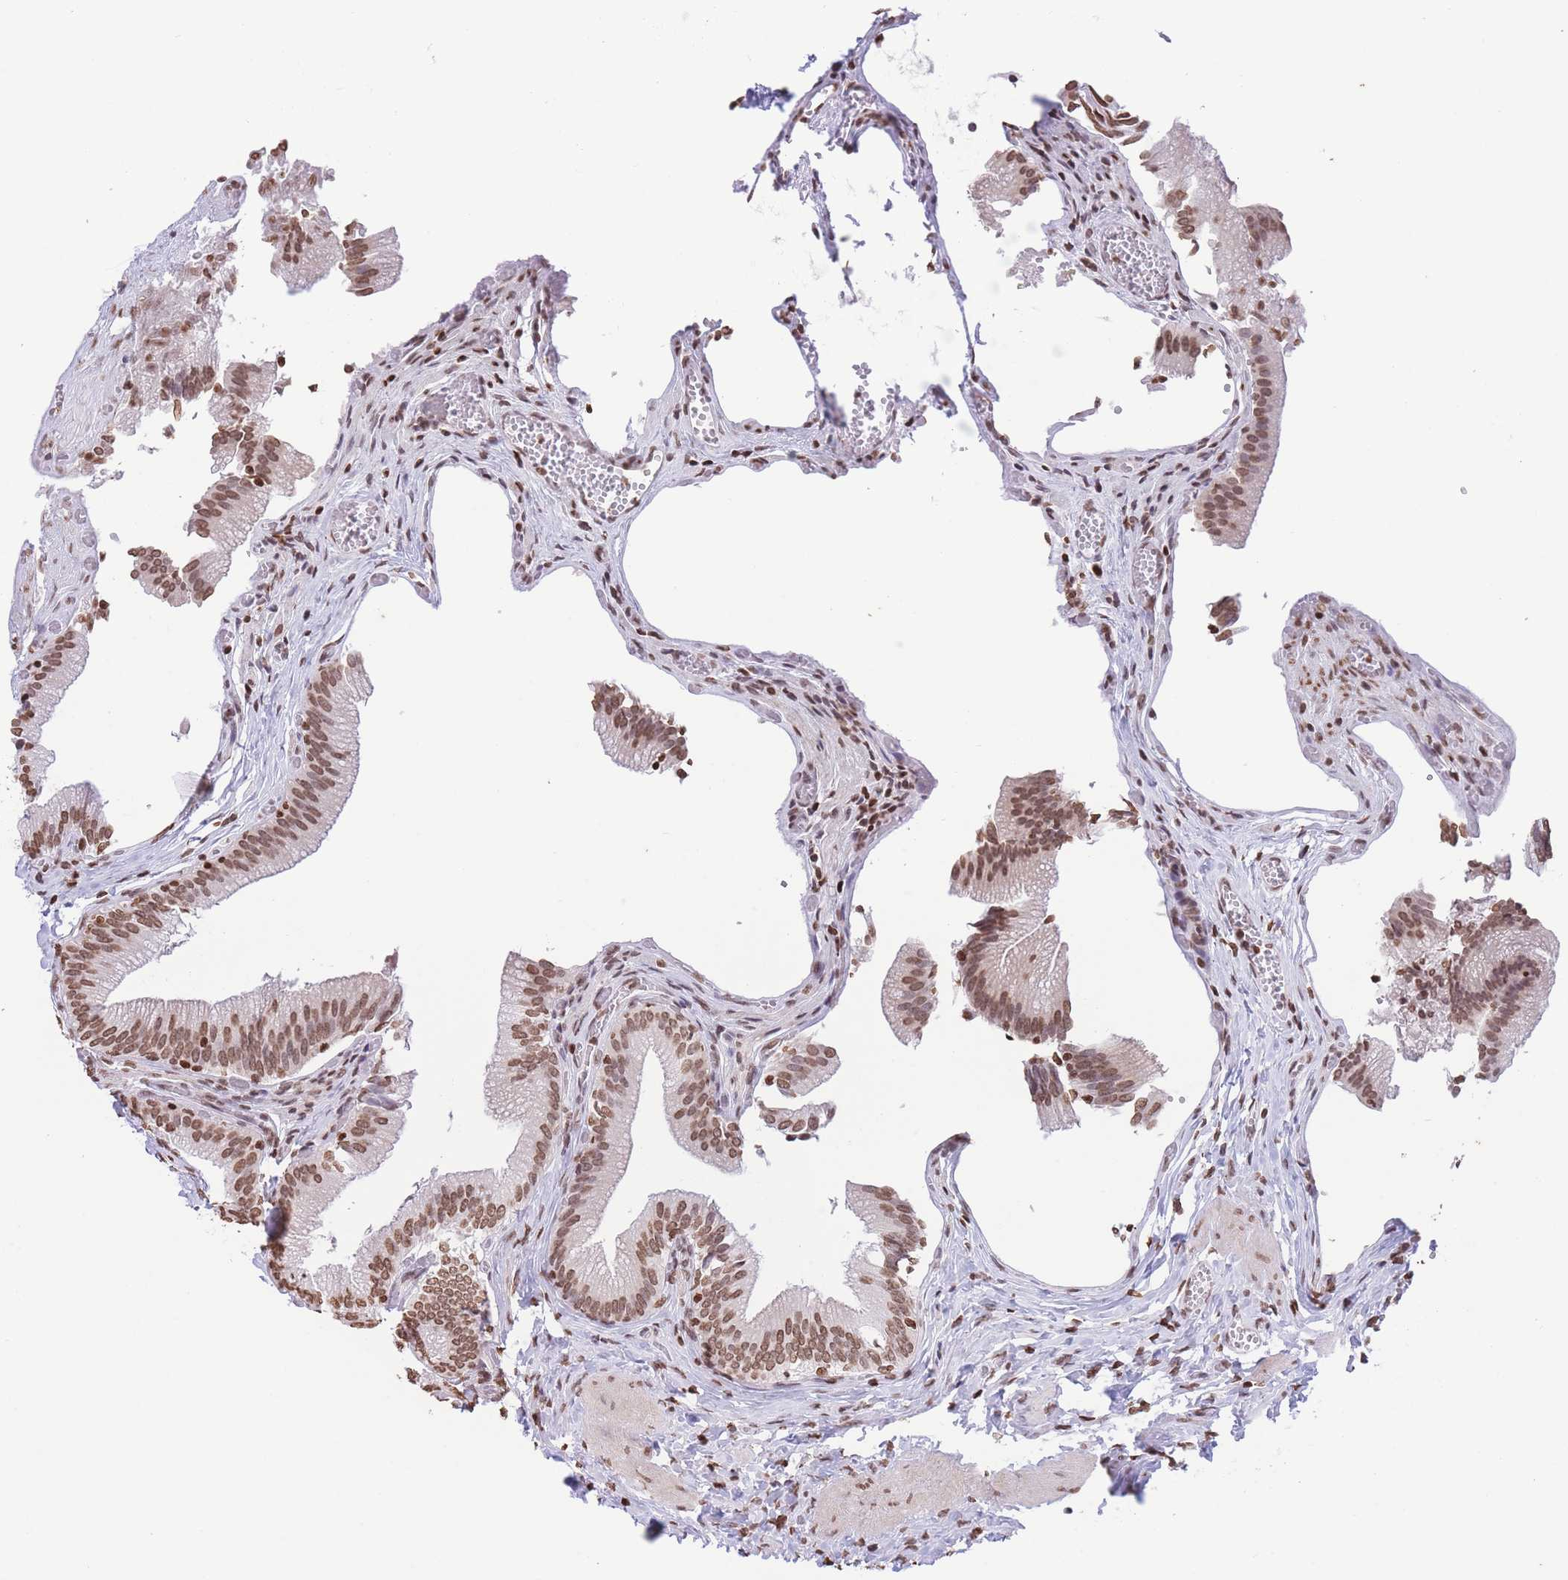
{"staining": {"intensity": "moderate", "quantity": ">75%", "location": "nuclear"}, "tissue": "gallbladder", "cell_type": "Glandular cells", "image_type": "normal", "snomed": [{"axis": "morphology", "description": "Normal tissue, NOS"}, {"axis": "topography", "description": "Gallbladder"}, {"axis": "topography", "description": "Peripheral nerve tissue"}], "caption": "Immunohistochemical staining of benign gallbladder displays medium levels of moderate nuclear positivity in about >75% of glandular cells.", "gene": "H2BC10", "patient": {"sex": "male", "age": 17}}